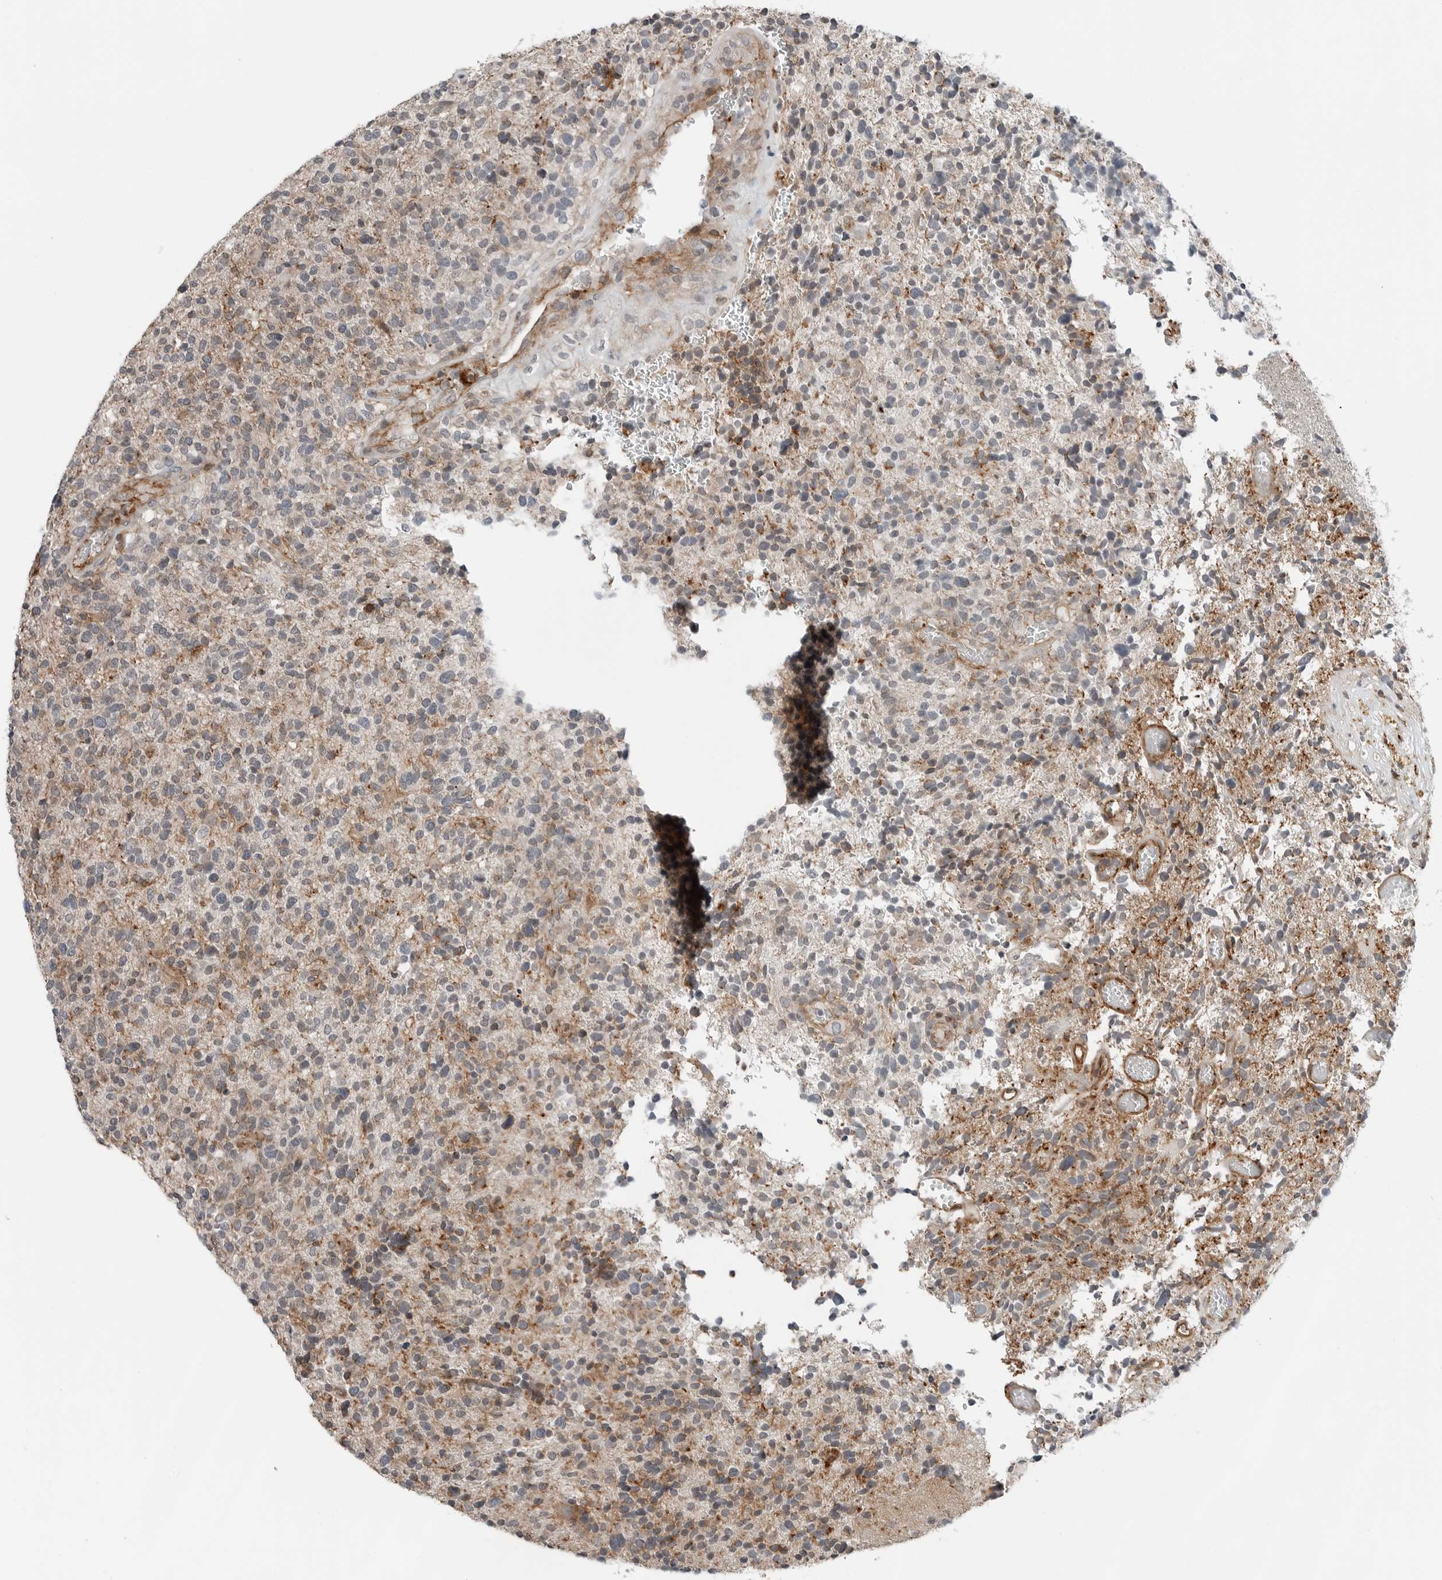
{"staining": {"intensity": "moderate", "quantity": "<25%", "location": "cytoplasmic/membranous"}, "tissue": "glioma", "cell_type": "Tumor cells", "image_type": "cancer", "snomed": [{"axis": "morphology", "description": "Glioma, malignant, High grade"}, {"axis": "topography", "description": "Brain"}], "caption": "The histopathology image shows a brown stain indicating the presence of a protein in the cytoplasmic/membranous of tumor cells in malignant glioma (high-grade).", "gene": "LEFTY2", "patient": {"sex": "male", "age": 72}}